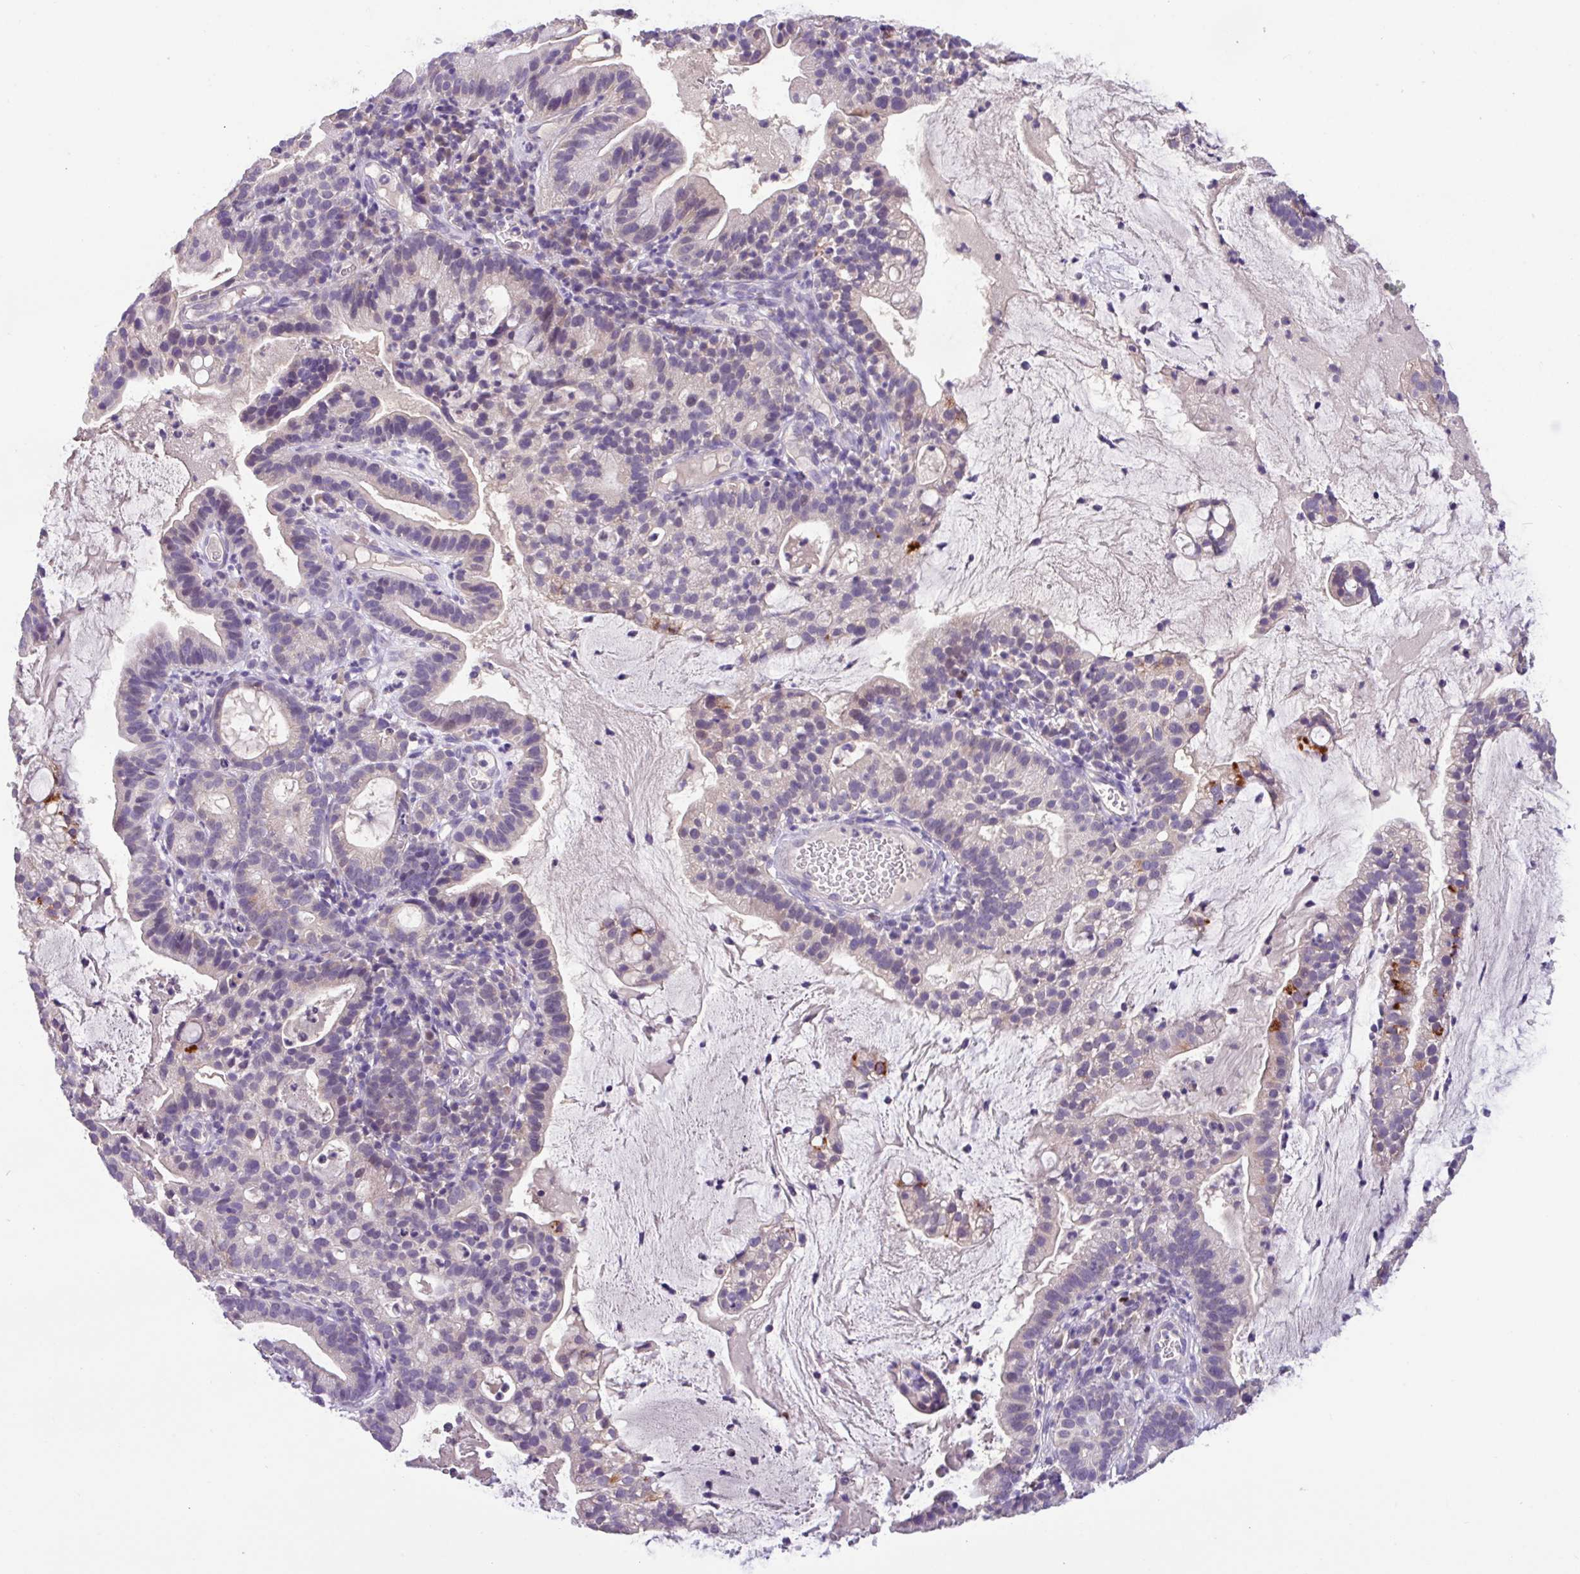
{"staining": {"intensity": "negative", "quantity": "none", "location": "none"}, "tissue": "cervical cancer", "cell_type": "Tumor cells", "image_type": "cancer", "snomed": [{"axis": "morphology", "description": "Adenocarcinoma, NOS"}, {"axis": "topography", "description": "Cervix"}], "caption": "IHC image of neoplastic tissue: cervical cancer stained with DAB (3,3'-diaminobenzidine) demonstrates no significant protein expression in tumor cells.", "gene": "PAX8", "patient": {"sex": "female", "age": 41}}